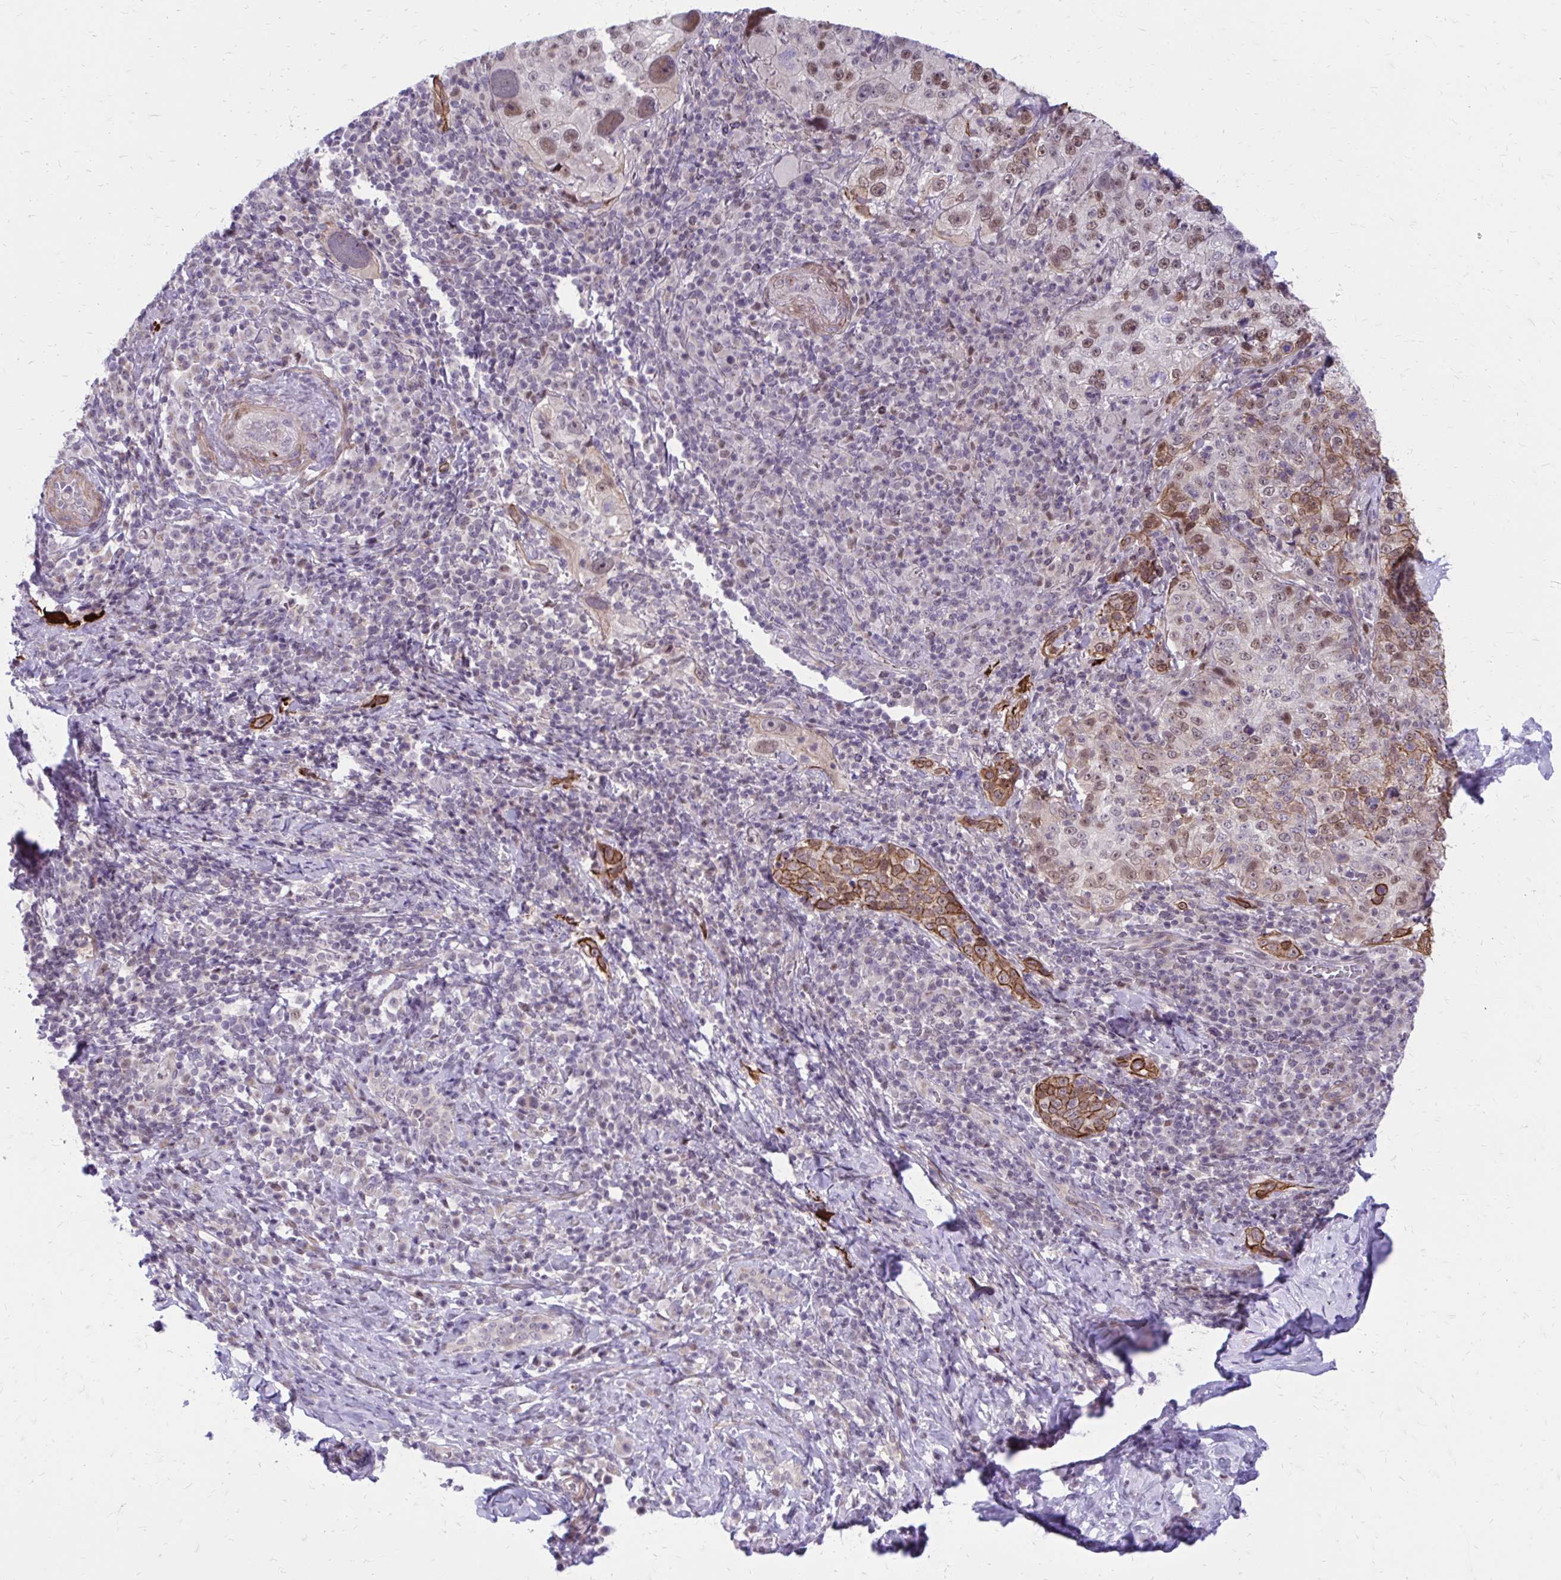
{"staining": {"intensity": "moderate", "quantity": ">75%", "location": "nuclear"}, "tissue": "cervical cancer", "cell_type": "Tumor cells", "image_type": "cancer", "snomed": [{"axis": "morphology", "description": "Squamous cell carcinoma, NOS"}, {"axis": "topography", "description": "Cervix"}], "caption": "Squamous cell carcinoma (cervical) stained with a protein marker reveals moderate staining in tumor cells.", "gene": "ANKRD30B", "patient": {"sex": "female", "age": 75}}